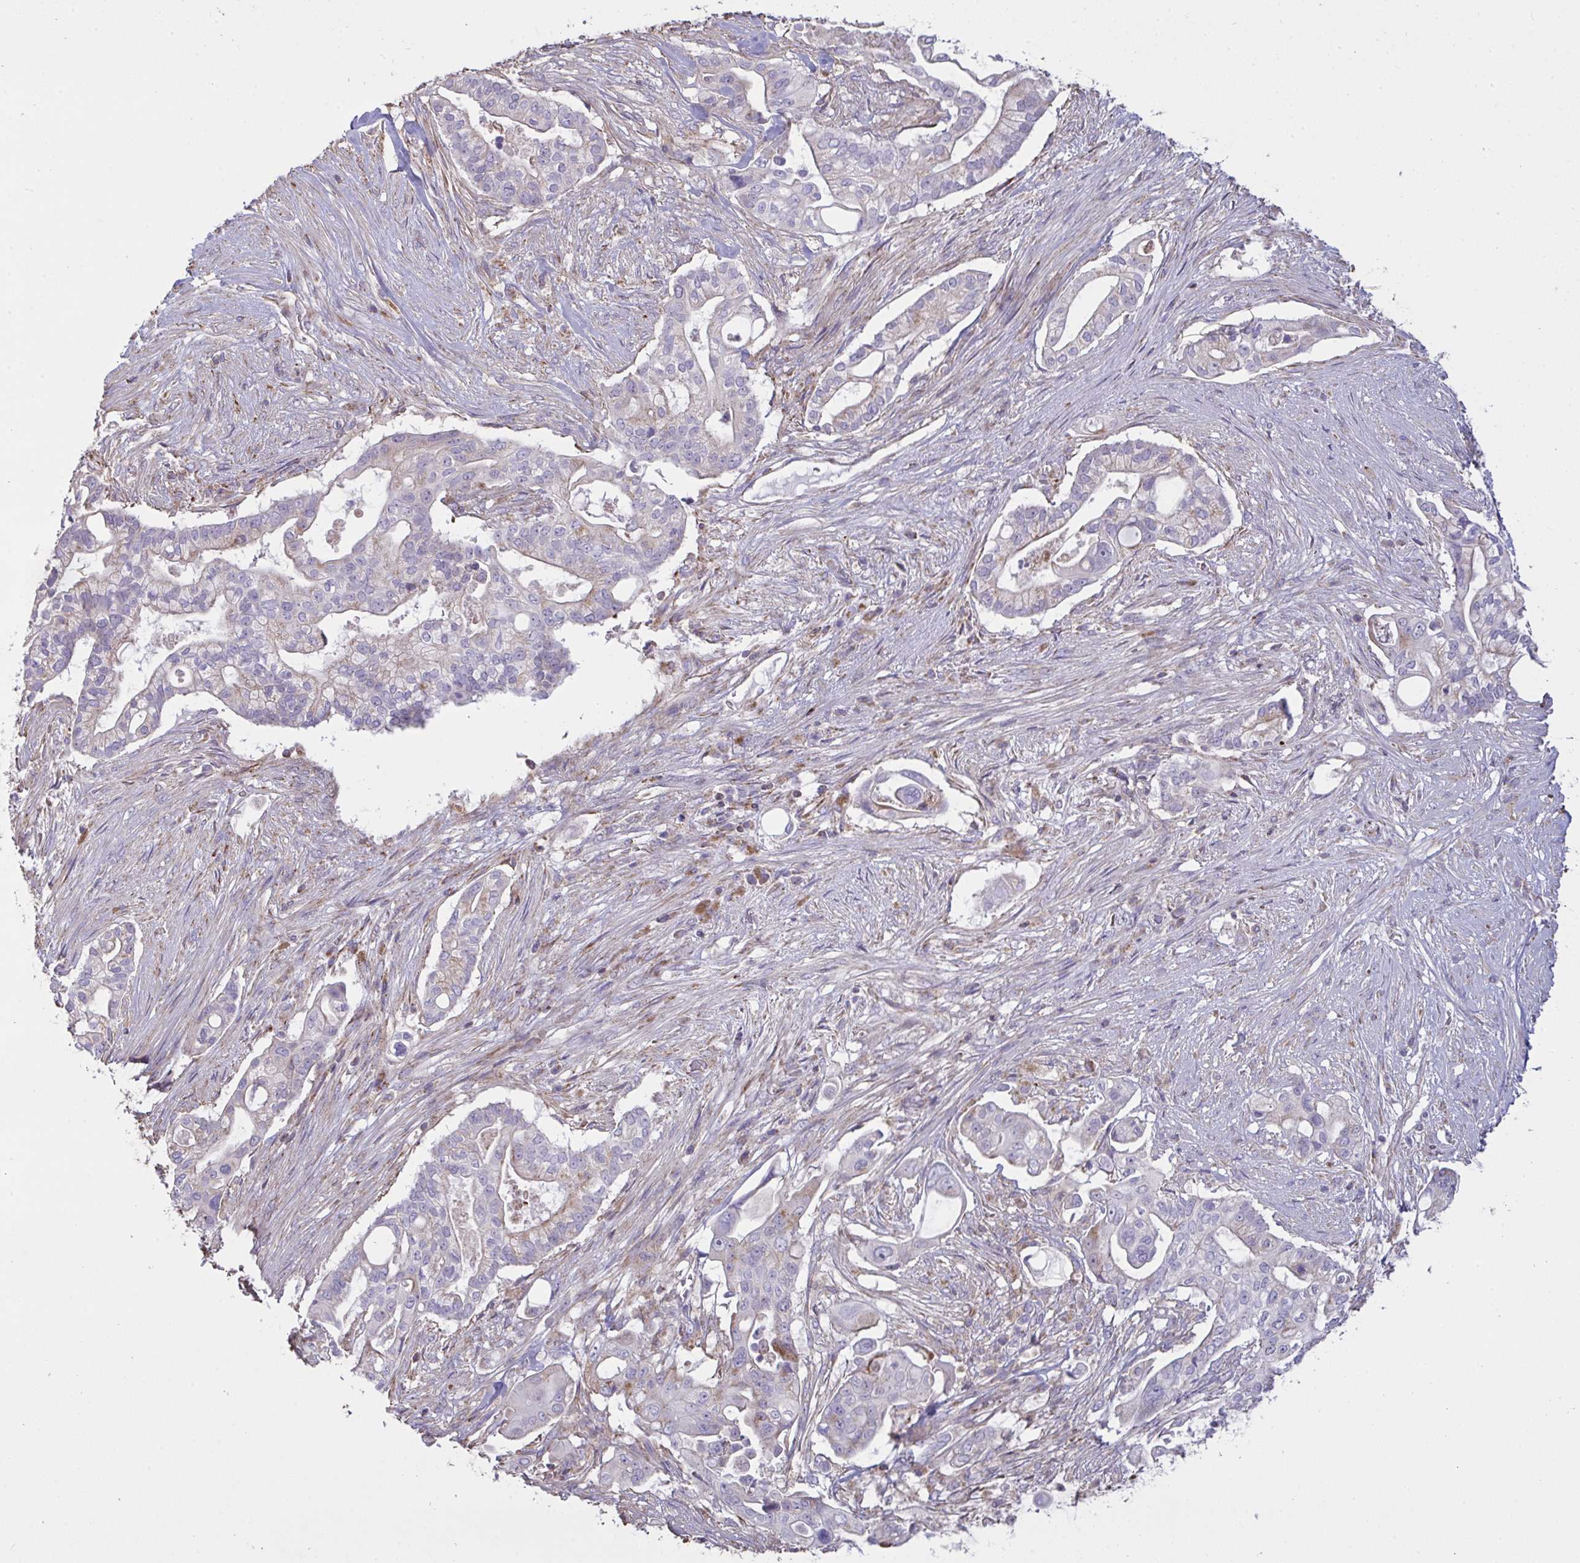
{"staining": {"intensity": "negative", "quantity": "none", "location": "none"}, "tissue": "pancreatic cancer", "cell_type": "Tumor cells", "image_type": "cancer", "snomed": [{"axis": "morphology", "description": "Adenocarcinoma, NOS"}, {"axis": "topography", "description": "Pancreas"}], "caption": "Tumor cells are negative for protein expression in human adenocarcinoma (pancreatic).", "gene": "MICOS10", "patient": {"sex": "female", "age": 69}}